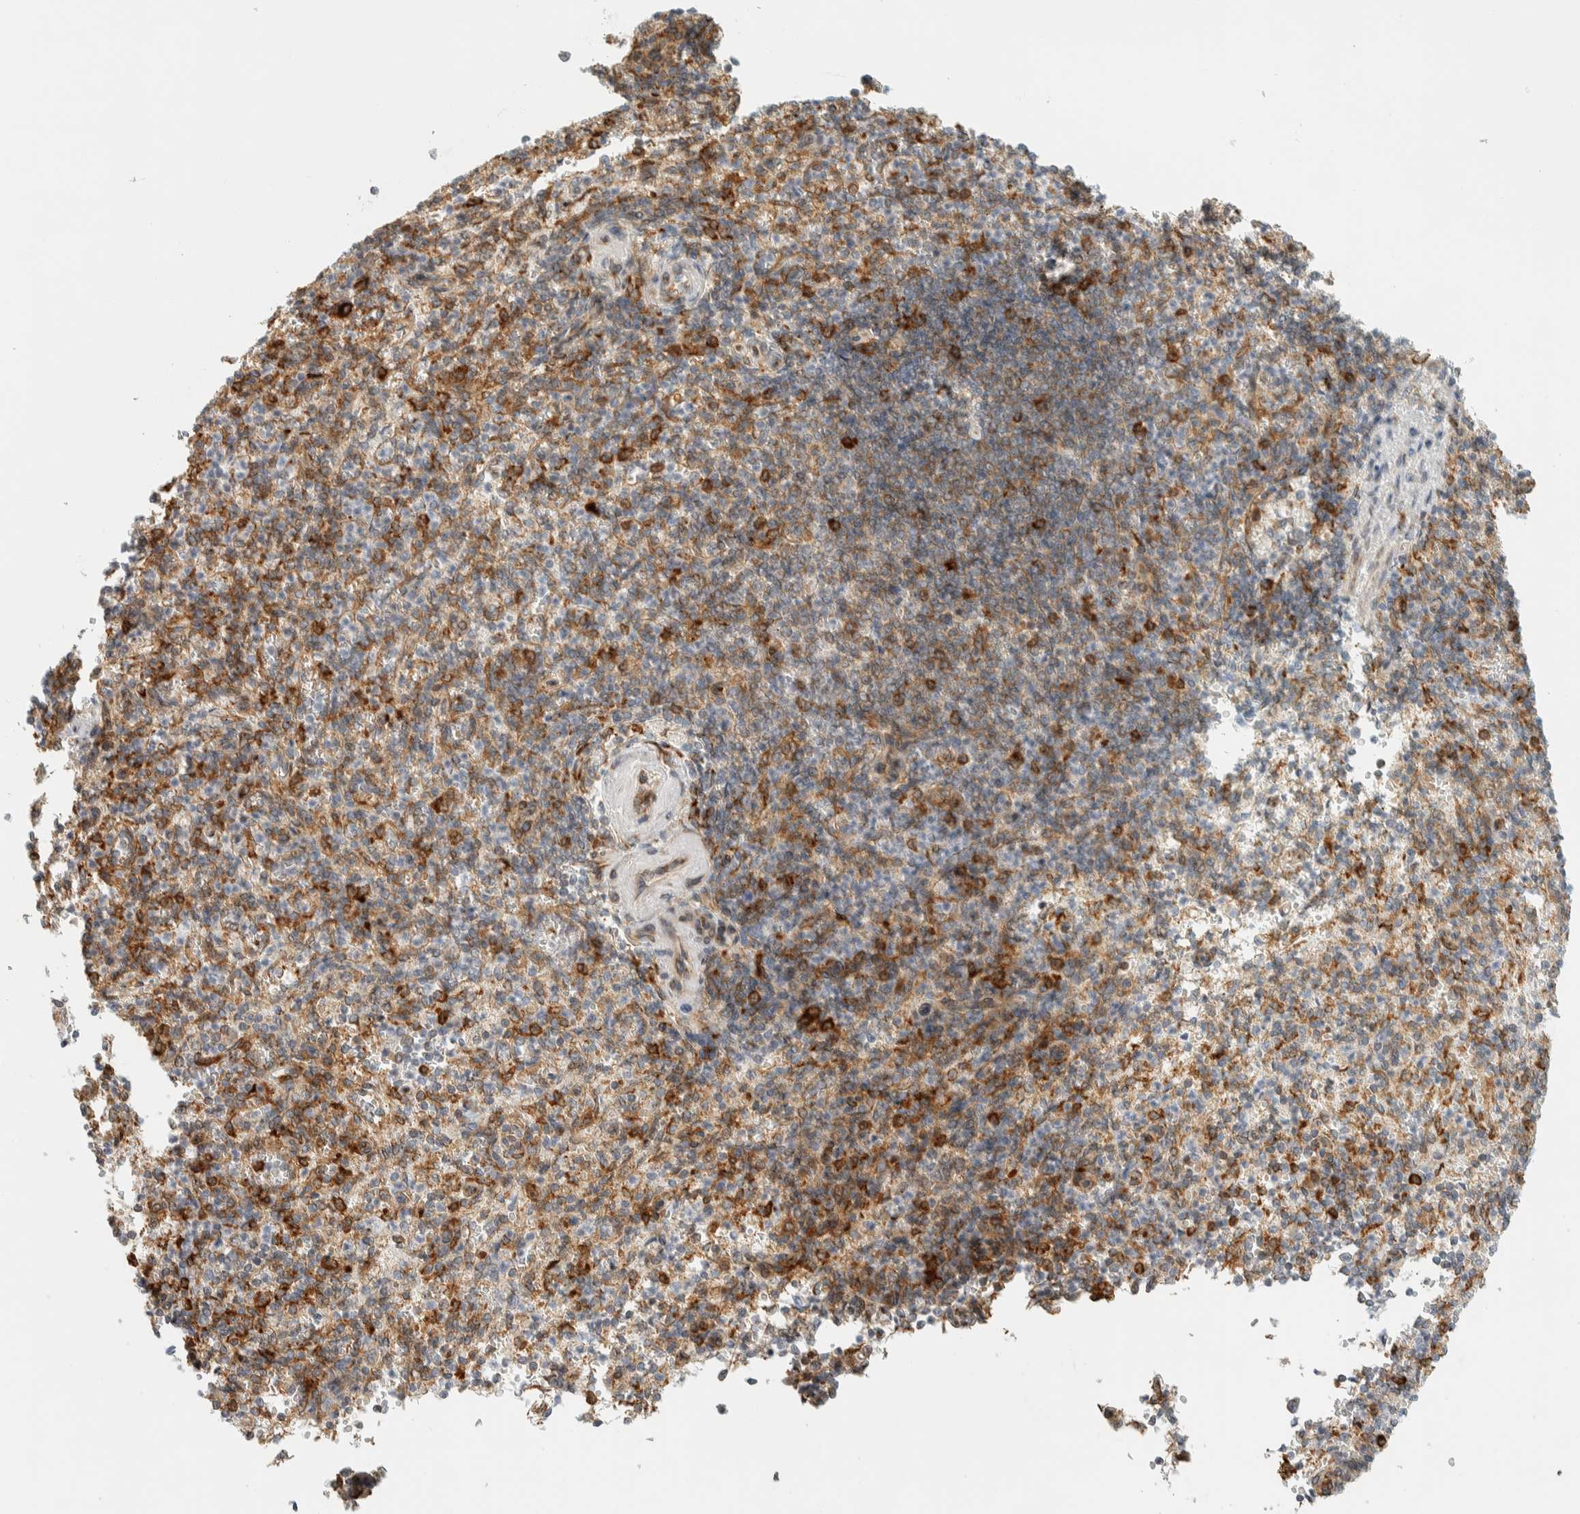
{"staining": {"intensity": "moderate", "quantity": ">75%", "location": "cytoplasmic/membranous"}, "tissue": "spleen", "cell_type": "Cells in red pulp", "image_type": "normal", "snomed": [{"axis": "morphology", "description": "Normal tissue, NOS"}, {"axis": "topography", "description": "Spleen"}], "caption": "Protein staining of normal spleen demonstrates moderate cytoplasmic/membranous expression in about >75% of cells in red pulp. (IHC, brightfield microscopy, high magnification).", "gene": "LLGL2", "patient": {"sex": "female", "age": 74}}